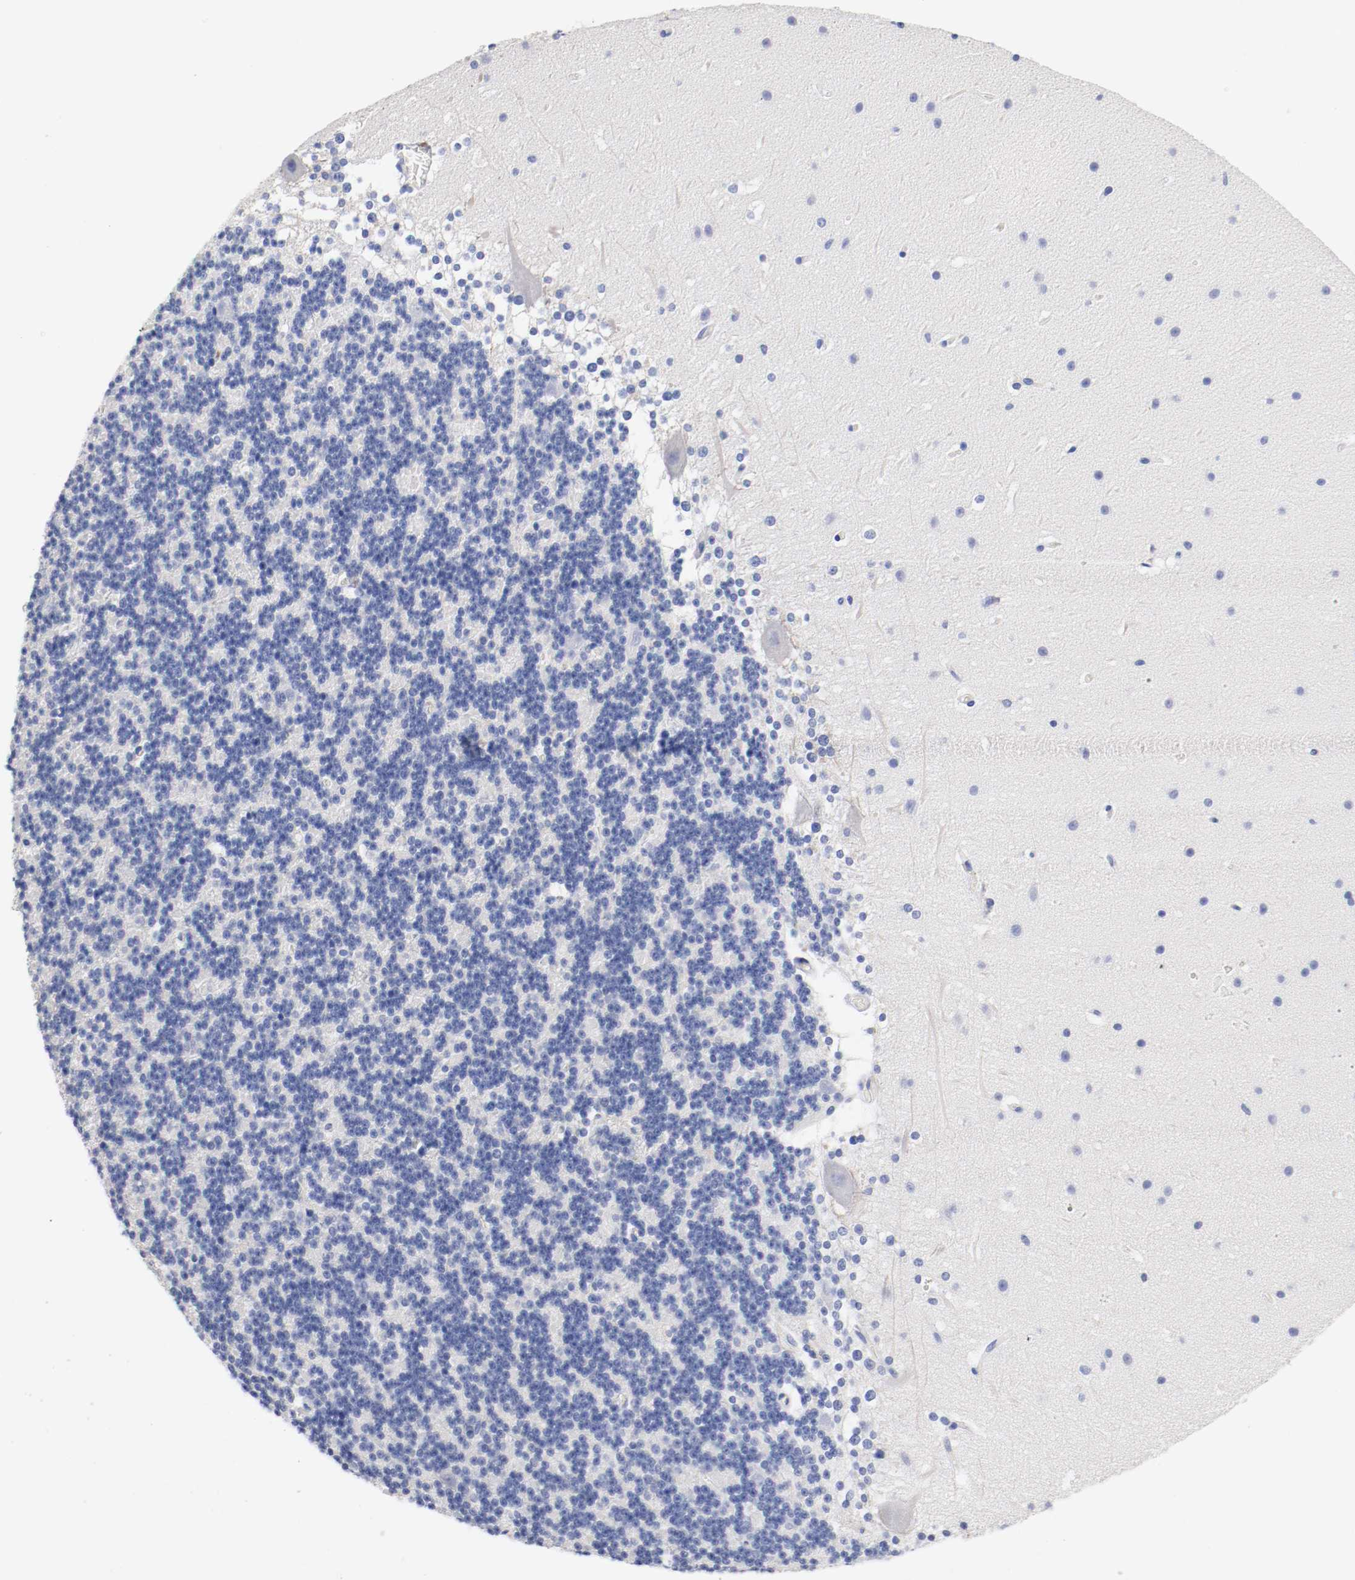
{"staining": {"intensity": "negative", "quantity": "none", "location": "none"}, "tissue": "cerebellum", "cell_type": "Cells in granular layer", "image_type": "normal", "snomed": [{"axis": "morphology", "description": "Normal tissue, NOS"}, {"axis": "topography", "description": "Cerebellum"}], "caption": "This micrograph is of normal cerebellum stained with immunohistochemistry to label a protein in brown with the nuclei are counter-stained blue. There is no expression in cells in granular layer. (Stains: DAB immunohistochemistry (IHC) with hematoxylin counter stain, Microscopy: brightfield microscopy at high magnification).", "gene": "FGFBP1", "patient": {"sex": "female", "age": 19}}